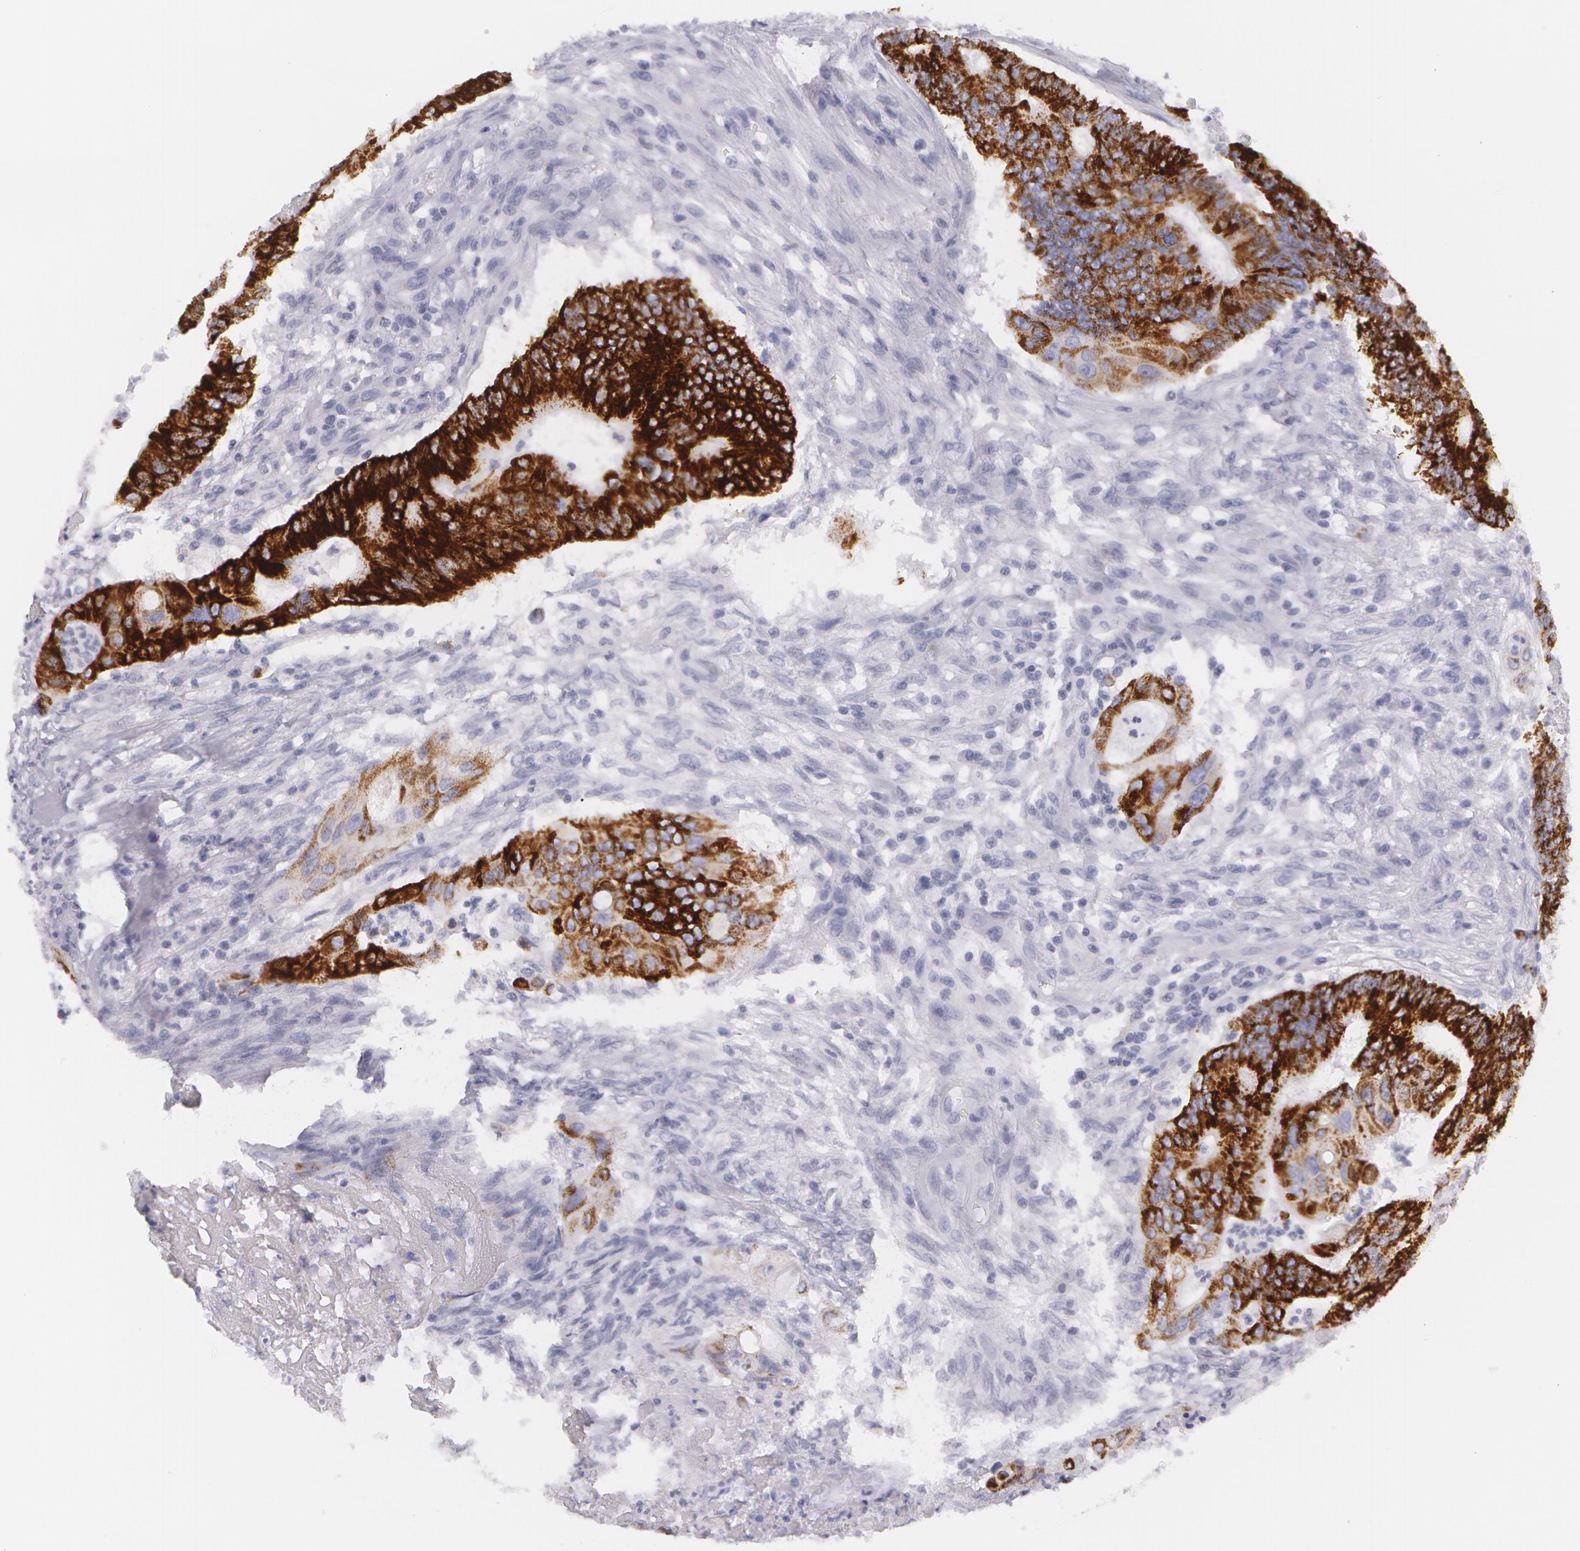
{"staining": {"intensity": "strong", "quantity": ">75%", "location": "cytoplasmic/membranous"}, "tissue": "colorectal cancer", "cell_type": "Tumor cells", "image_type": "cancer", "snomed": [{"axis": "morphology", "description": "Adenocarcinoma, NOS"}, {"axis": "topography", "description": "Colon"}], "caption": "A brown stain labels strong cytoplasmic/membranous expression of a protein in human colorectal adenocarcinoma tumor cells. (DAB (3,3'-diaminobenzidine) = brown stain, brightfield microscopy at high magnification).", "gene": "AMACR", "patient": {"sex": "male", "age": 65}}